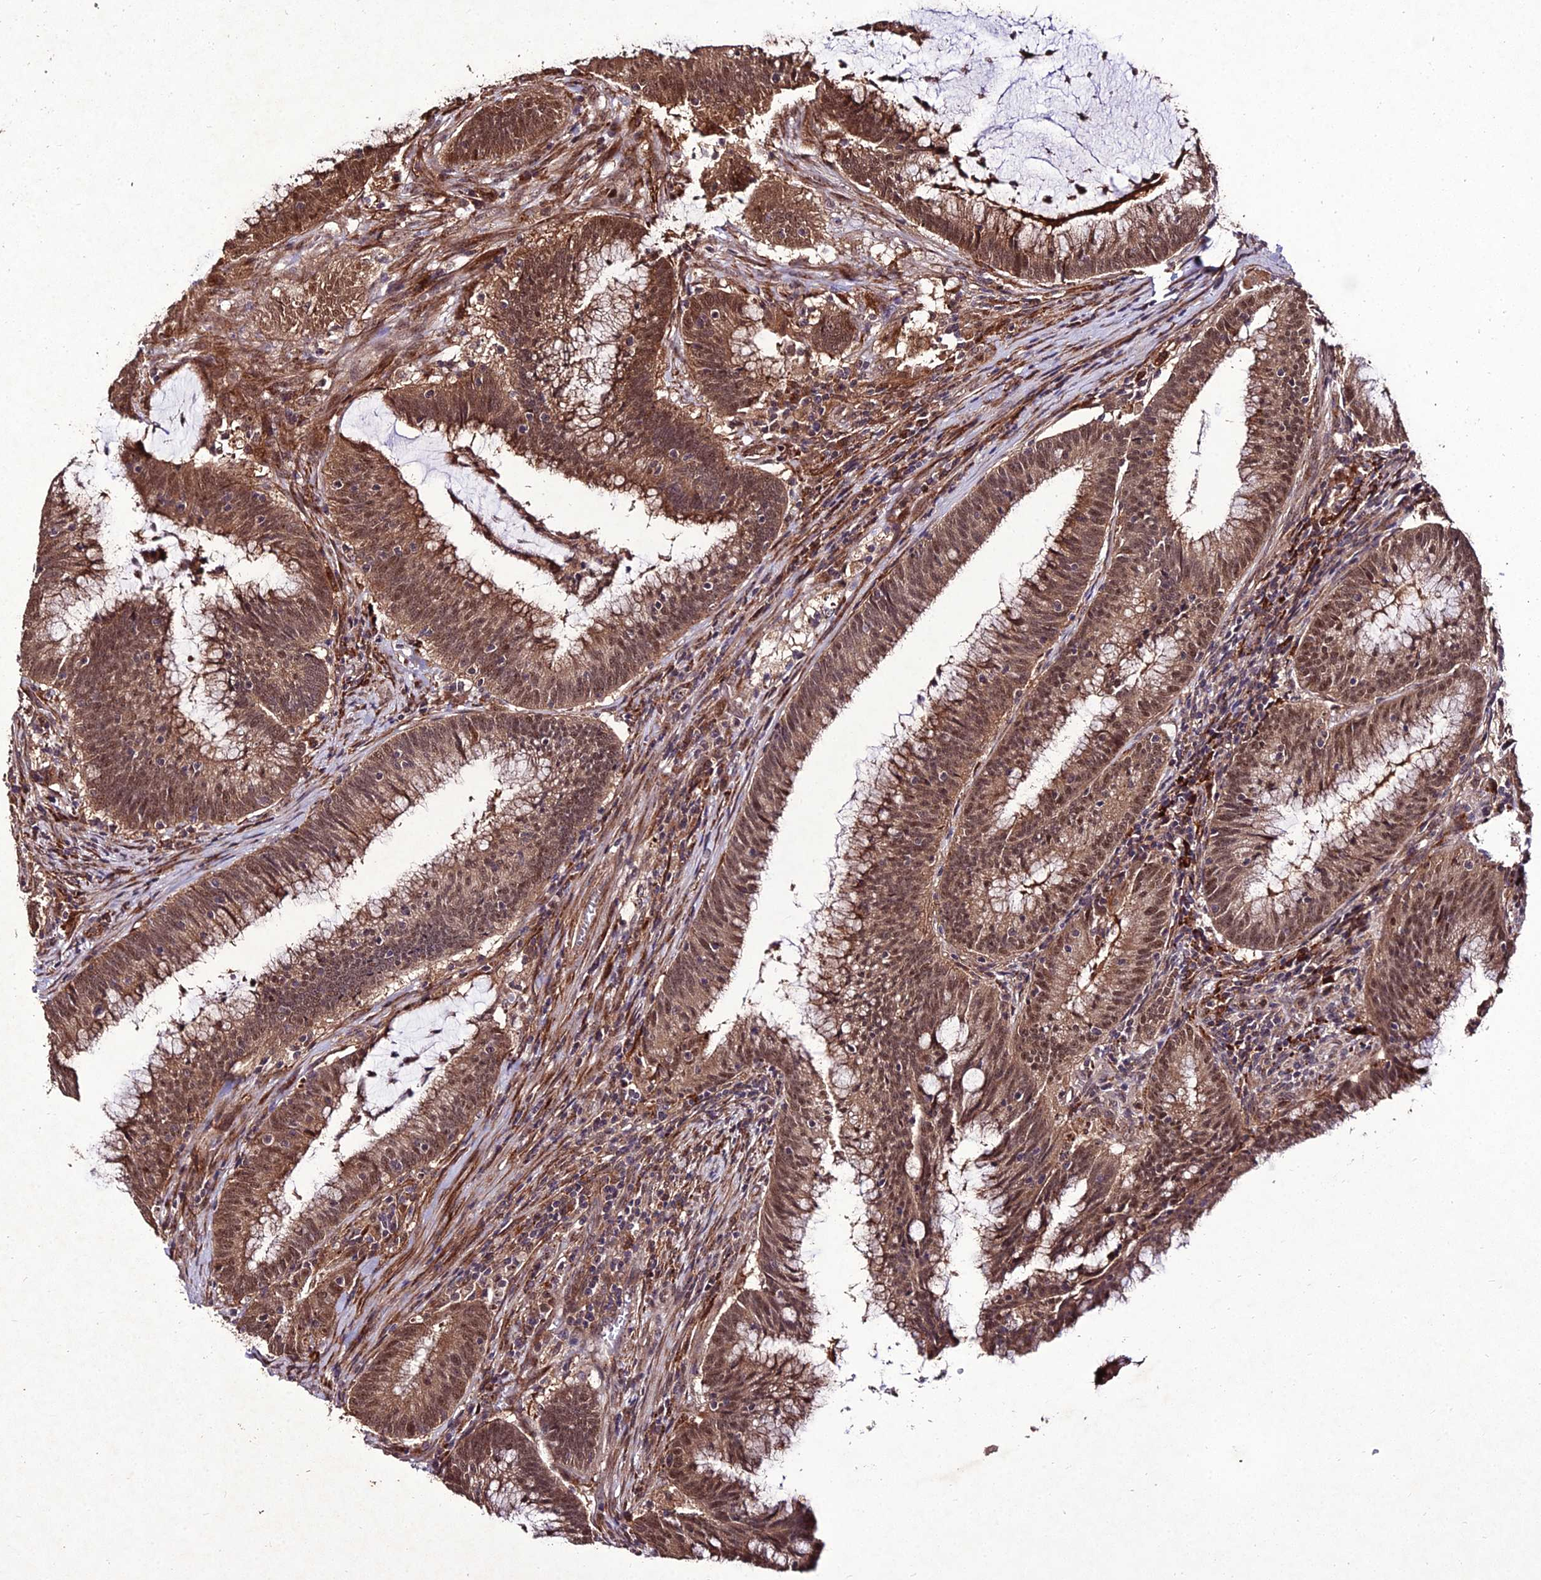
{"staining": {"intensity": "moderate", "quantity": ">75%", "location": "cytoplasmic/membranous,nuclear"}, "tissue": "colorectal cancer", "cell_type": "Tumor cells", "image_type": "cancer", "snomed": [{"axis": "morphology", "description": "Adenocarcinoma, NOS"}, {"axis": "topography", "description": "Rectum"}], "caption": "The immunohistochemical stain shows moderate cytoplasmic/membranous and nuclear expression in tumor cells of colorectal adenocarcinoma tissue.", "gene": "ZNF766", "patient": {"sex": "female", "age": 77}}